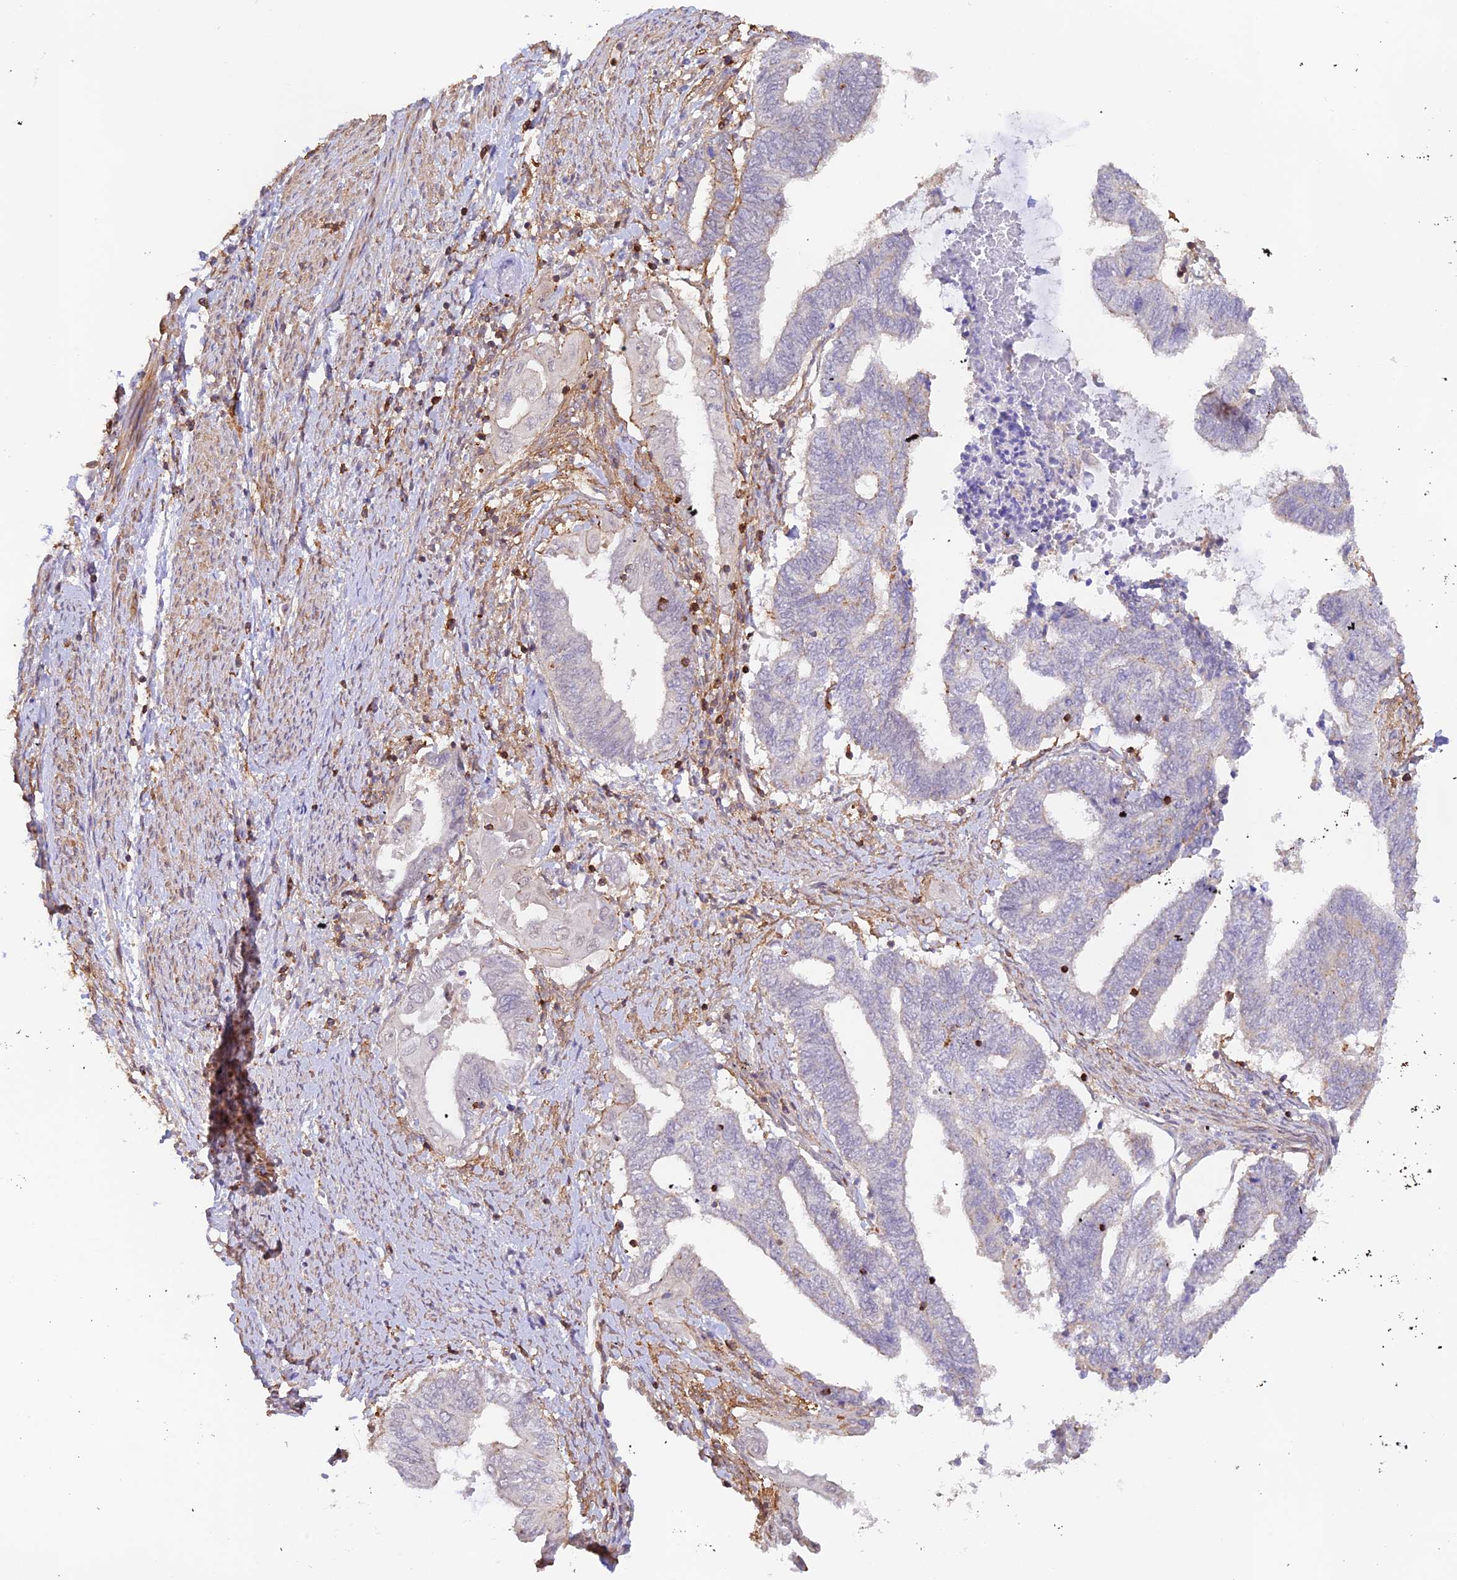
{"staining": {"intensity": "negative", "quantity": "none", "location": "none"}, "tissue": "endometrial cancer", "cell_type": "Tumor cells", "image_type": "cancer", "snomed": [{"axis": "morphology", "description": "Adenocarcinoma, NOS"}, {"axis": "topography", "description": "Uterus"}, {"axis": "topography", "description": "Endometrium"}], "caption": "Immunohistochemistry of endometrial cancer (adenocarcinoma) reveals no expression in tumor cells.", "gene": "DENND1C", "patient": {"sex": "female", "age": 70}}